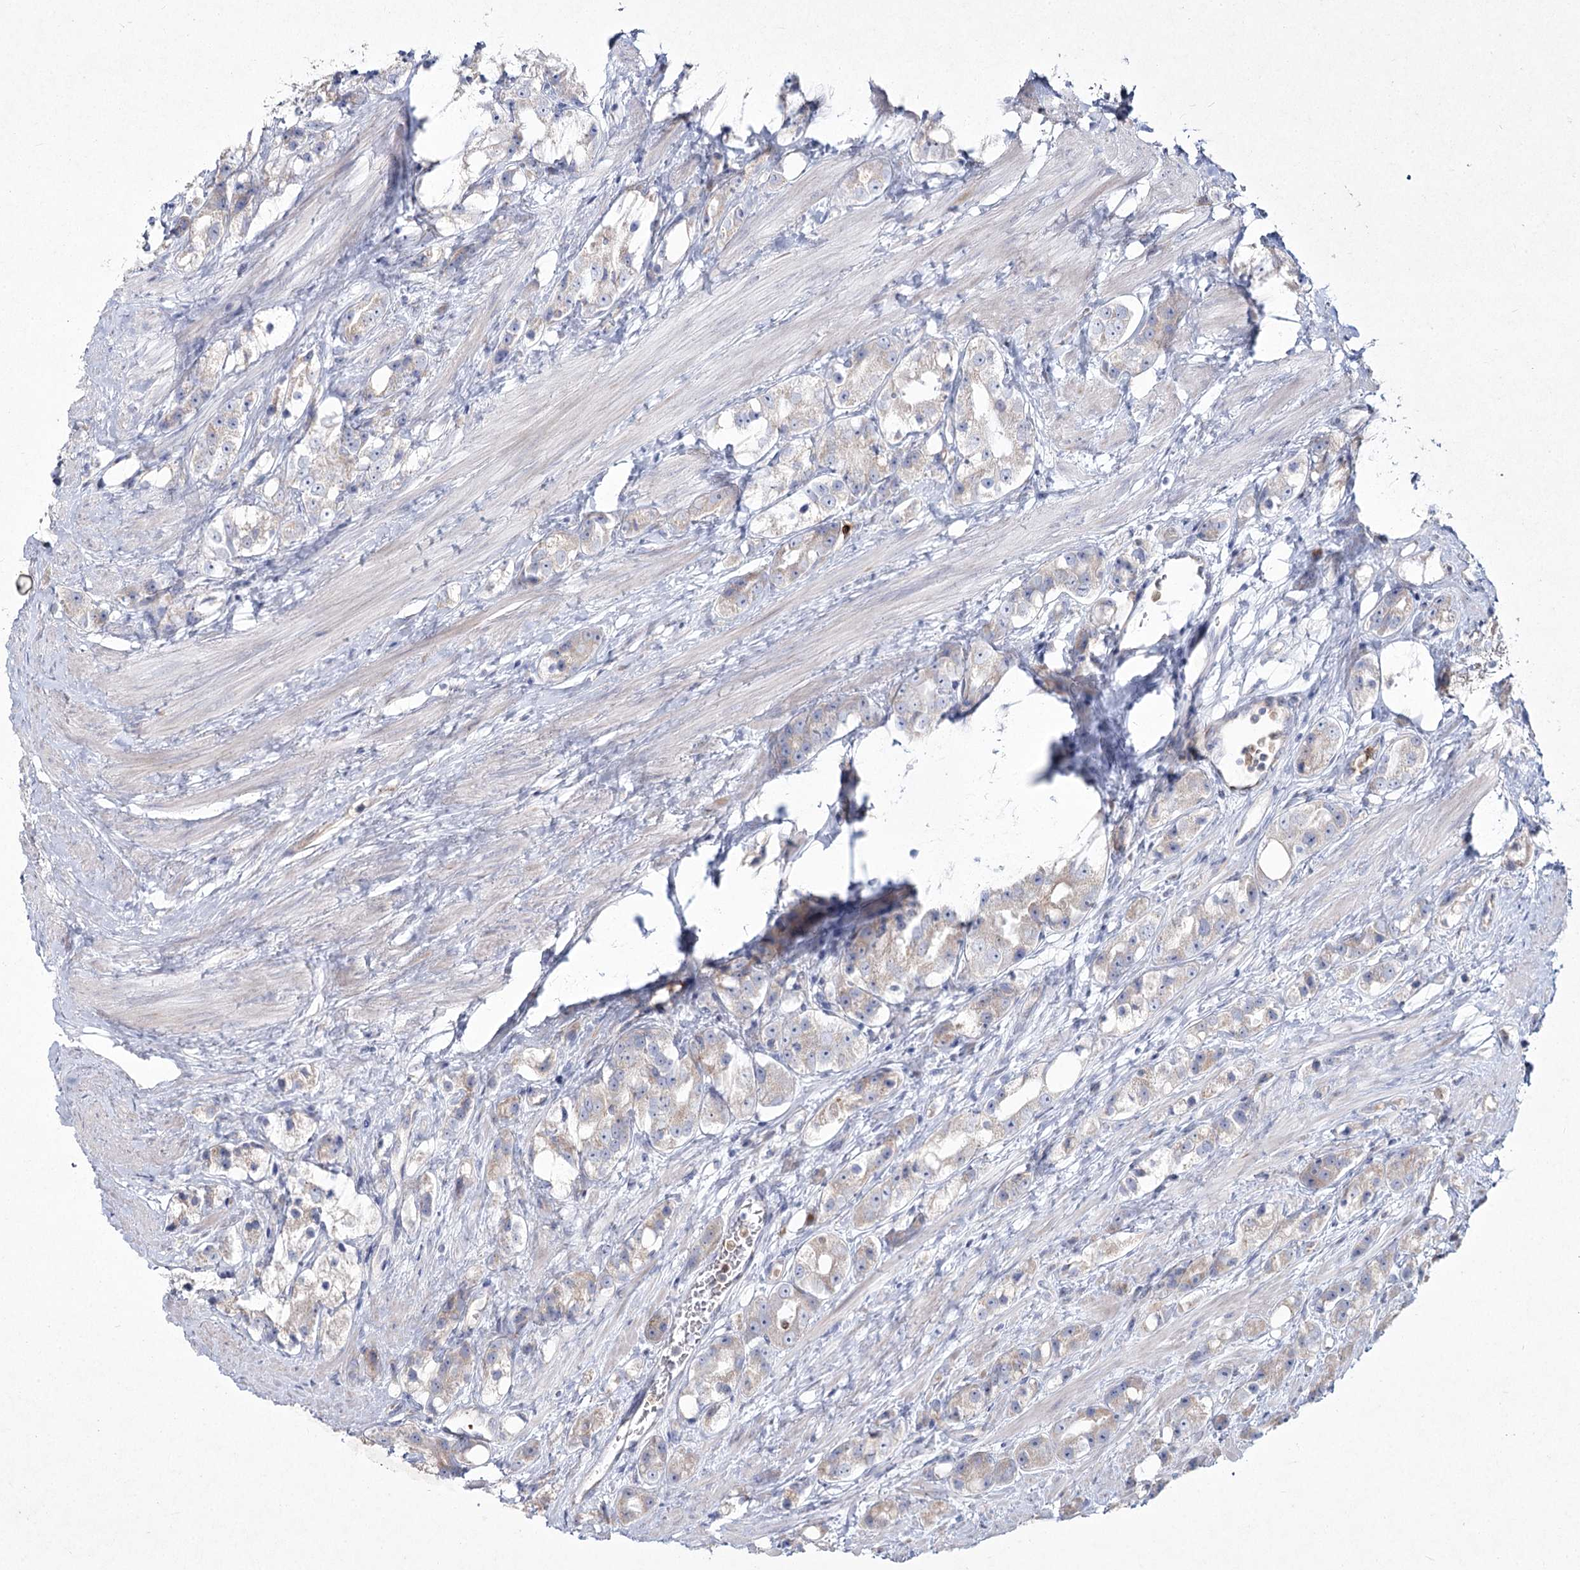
{"staining": {"intensity": "weak", "quantity": "<25%", "location": "cytoplasmic/membranous"}, "tissue": "prostate cancer", "cell_type": "Tumor cells", "image_type": "cancer", "snomed": [{"axis": "morphology", "description": "Adenocarcinoma, NOS"}, {"axis": "topography", "description": "Prostate"}], "caption": "There is no significant positivity in tumor cells of prostate adenocarcinoma.", "gene": "NIPAL4", "patient": {"sex": "male", "age": 79}}